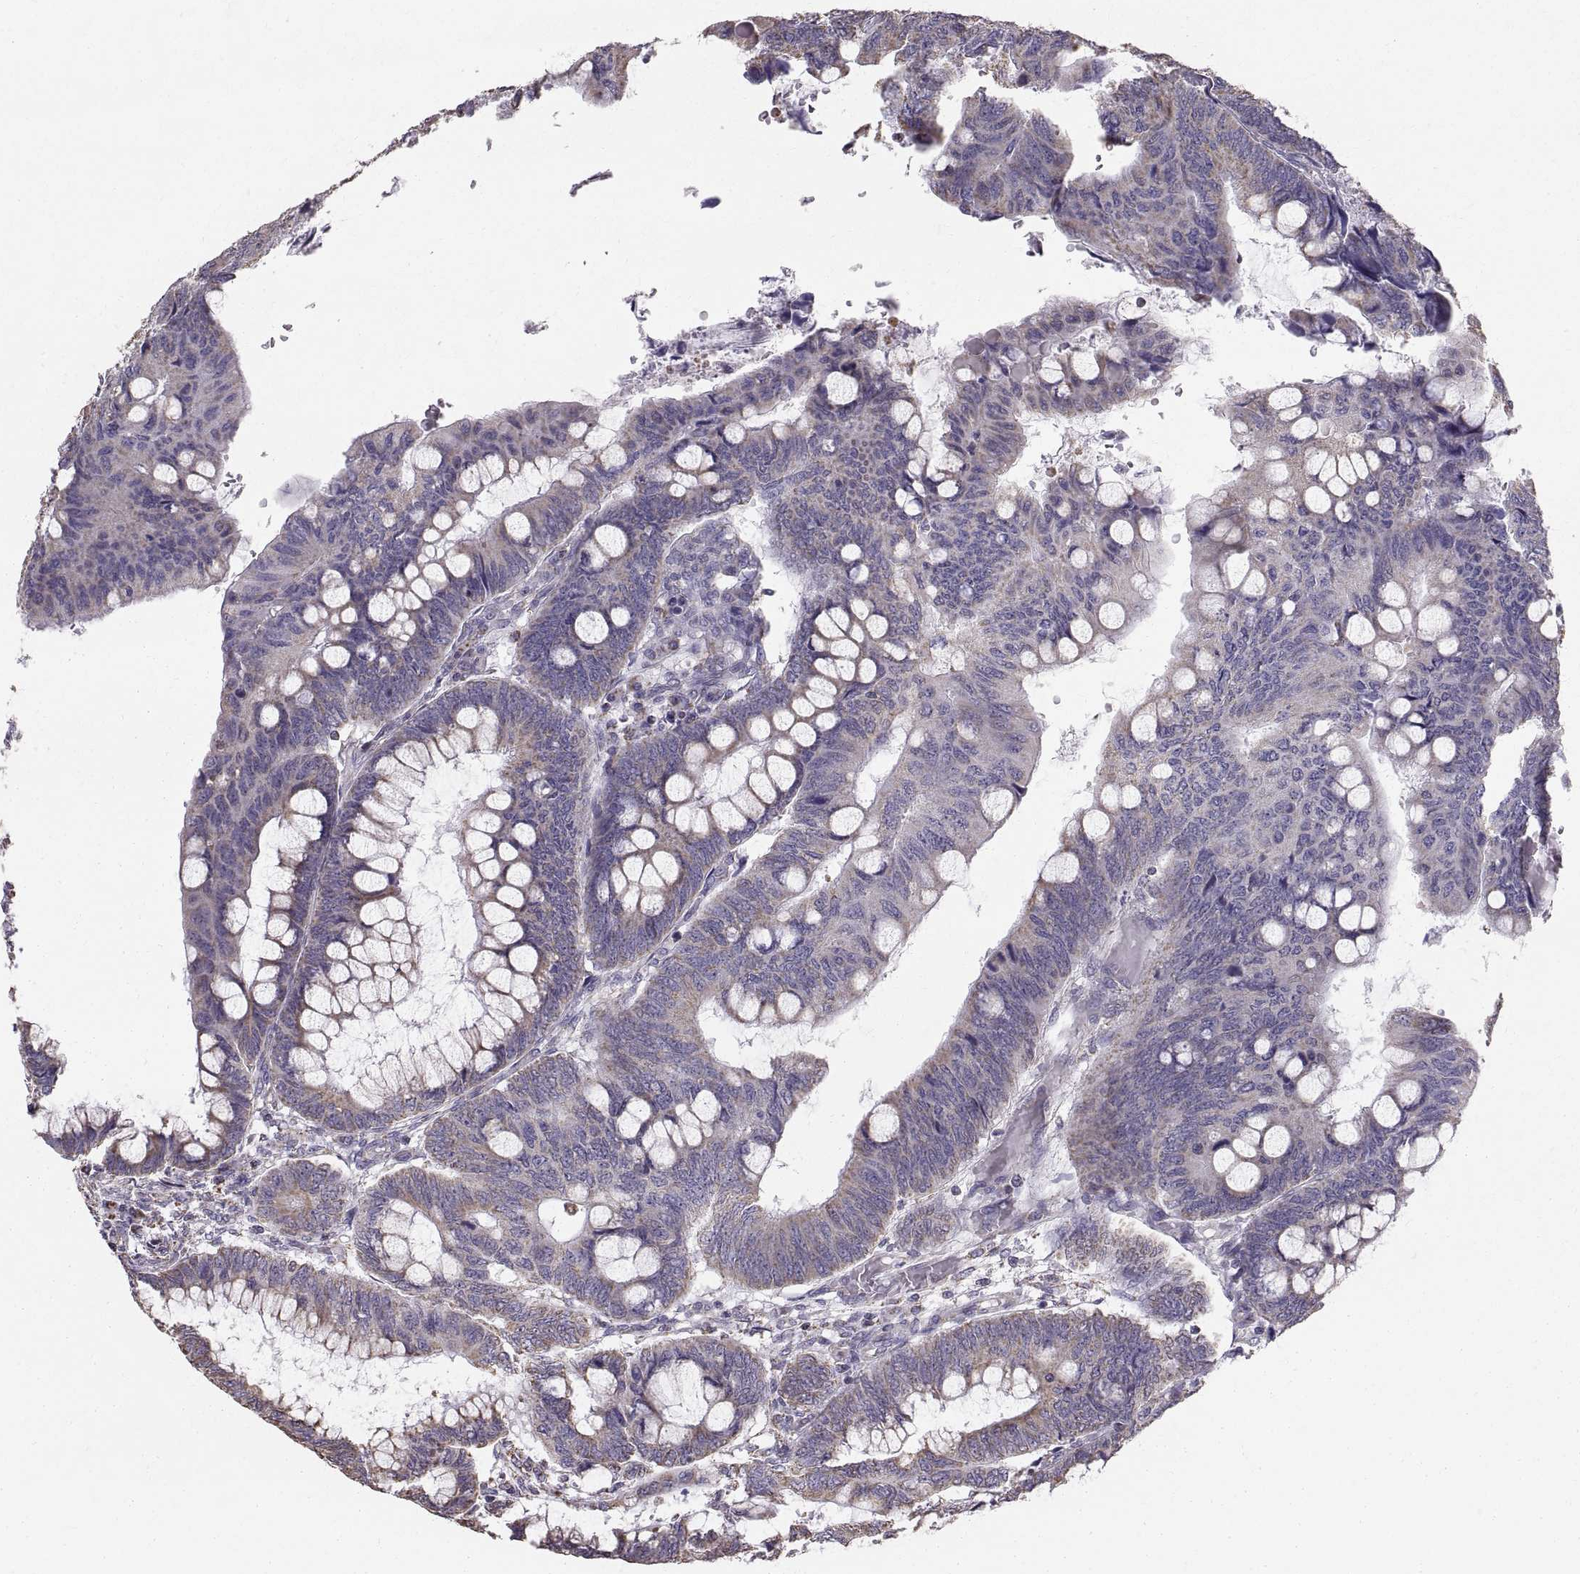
{"staining": {"intensity": "moderate", "quantity": "<25%", "location": "cytoplasmic/membranous"}, "tissue": "colorectal cancer", "cell_type": "Tumor cells", "image_type": "cancer", "snomed": [{"axis": "morphology", "description": "Normal tissue, NOS"}, {"axis": "morphology", "description": "Adenocarcinoma, NOS"}, {"axis": "topography", "description": "Rectum"}], "caption": "Human colorectal adenocarcinoma stained with a protein marker demonstrates moderate staining in tumor cells.", "gene": "STMND1", "patient": {"sex": "male", "age": 92}}